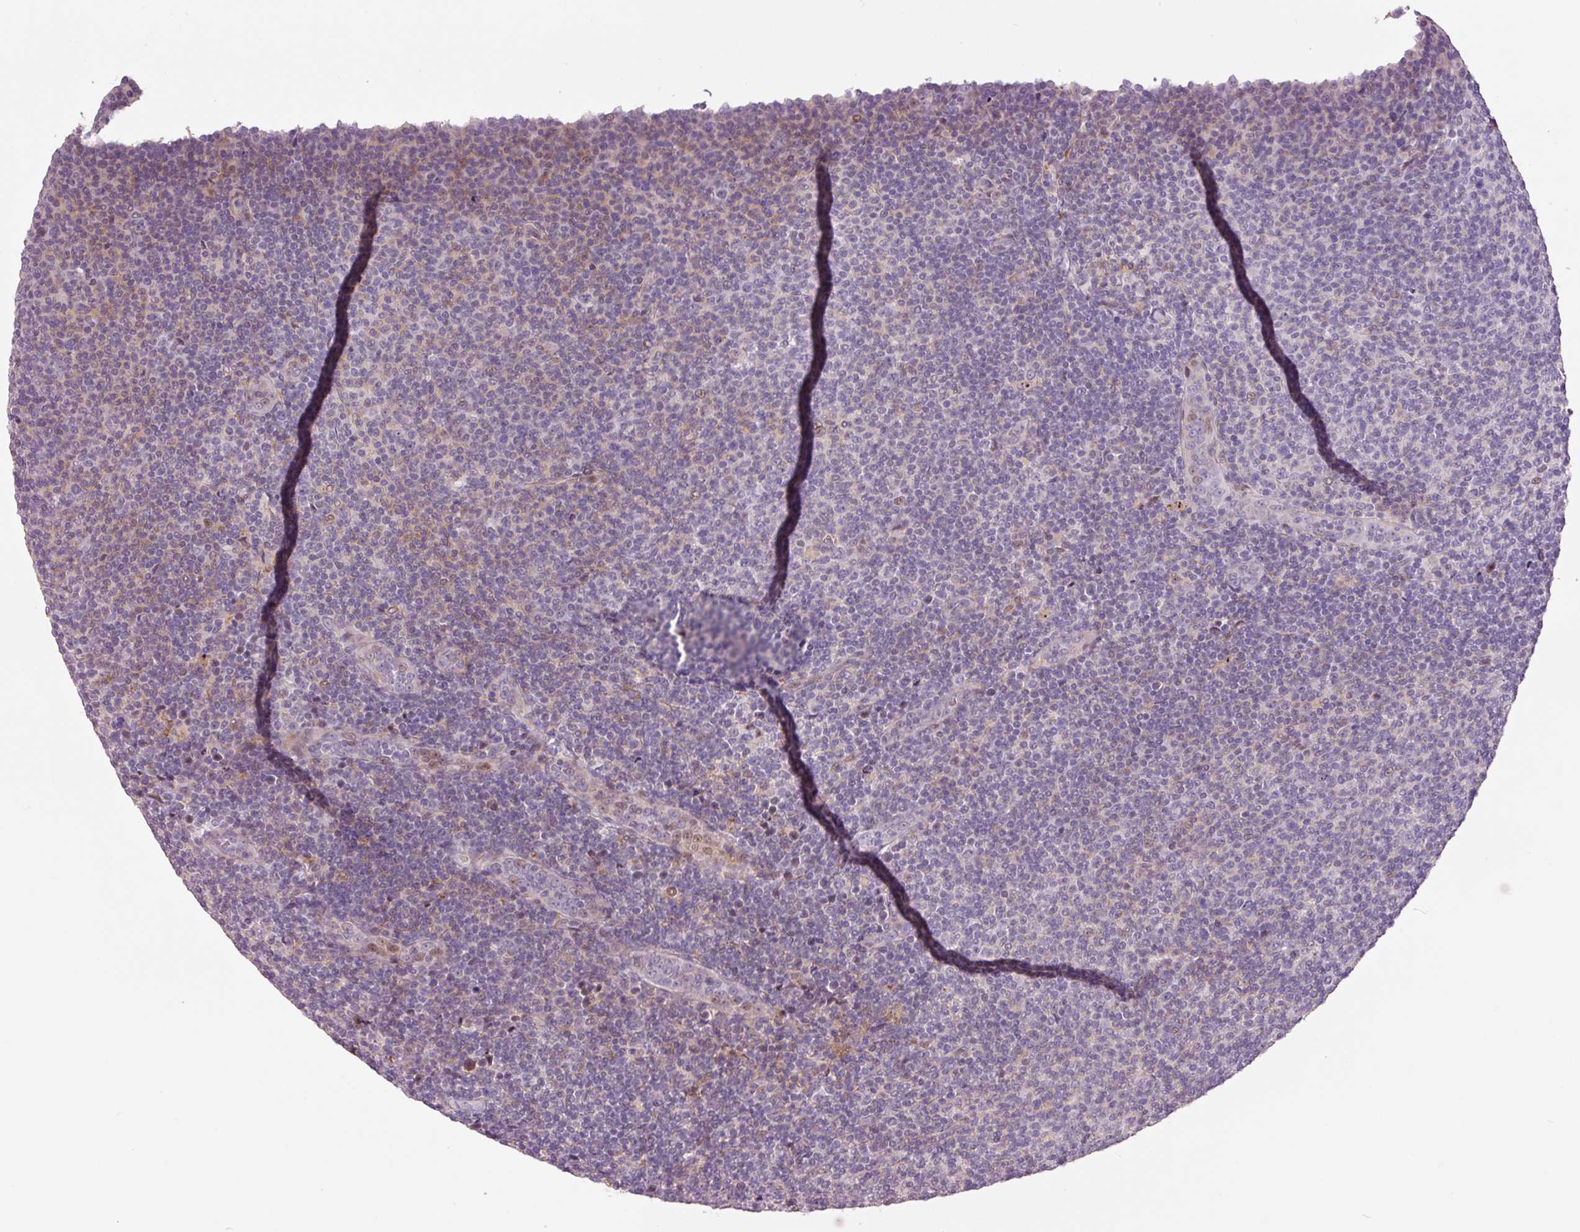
{"staining": {"intensity": "negative", "quantity": "none", "location": "none"}, "tissue": "lymphoma", "cell_type": "Tumor cells", "image_type": "cancer", "snomed": [{"axis": "morphology", "description": "Malignant lymphoma, non-Hodgkin's type, Low grade"}, {"axis": "topography", "description": "Lymph node"}], "caption": "Immunohistochemistry image of neoplastic tissue: lymphoma stained with DAB (3,3'-diaminobenzidine) shows no significant protein positivity in tumor cells.", "gene": "HNF1A", "patient": {"sex": "male", "age": 66}}